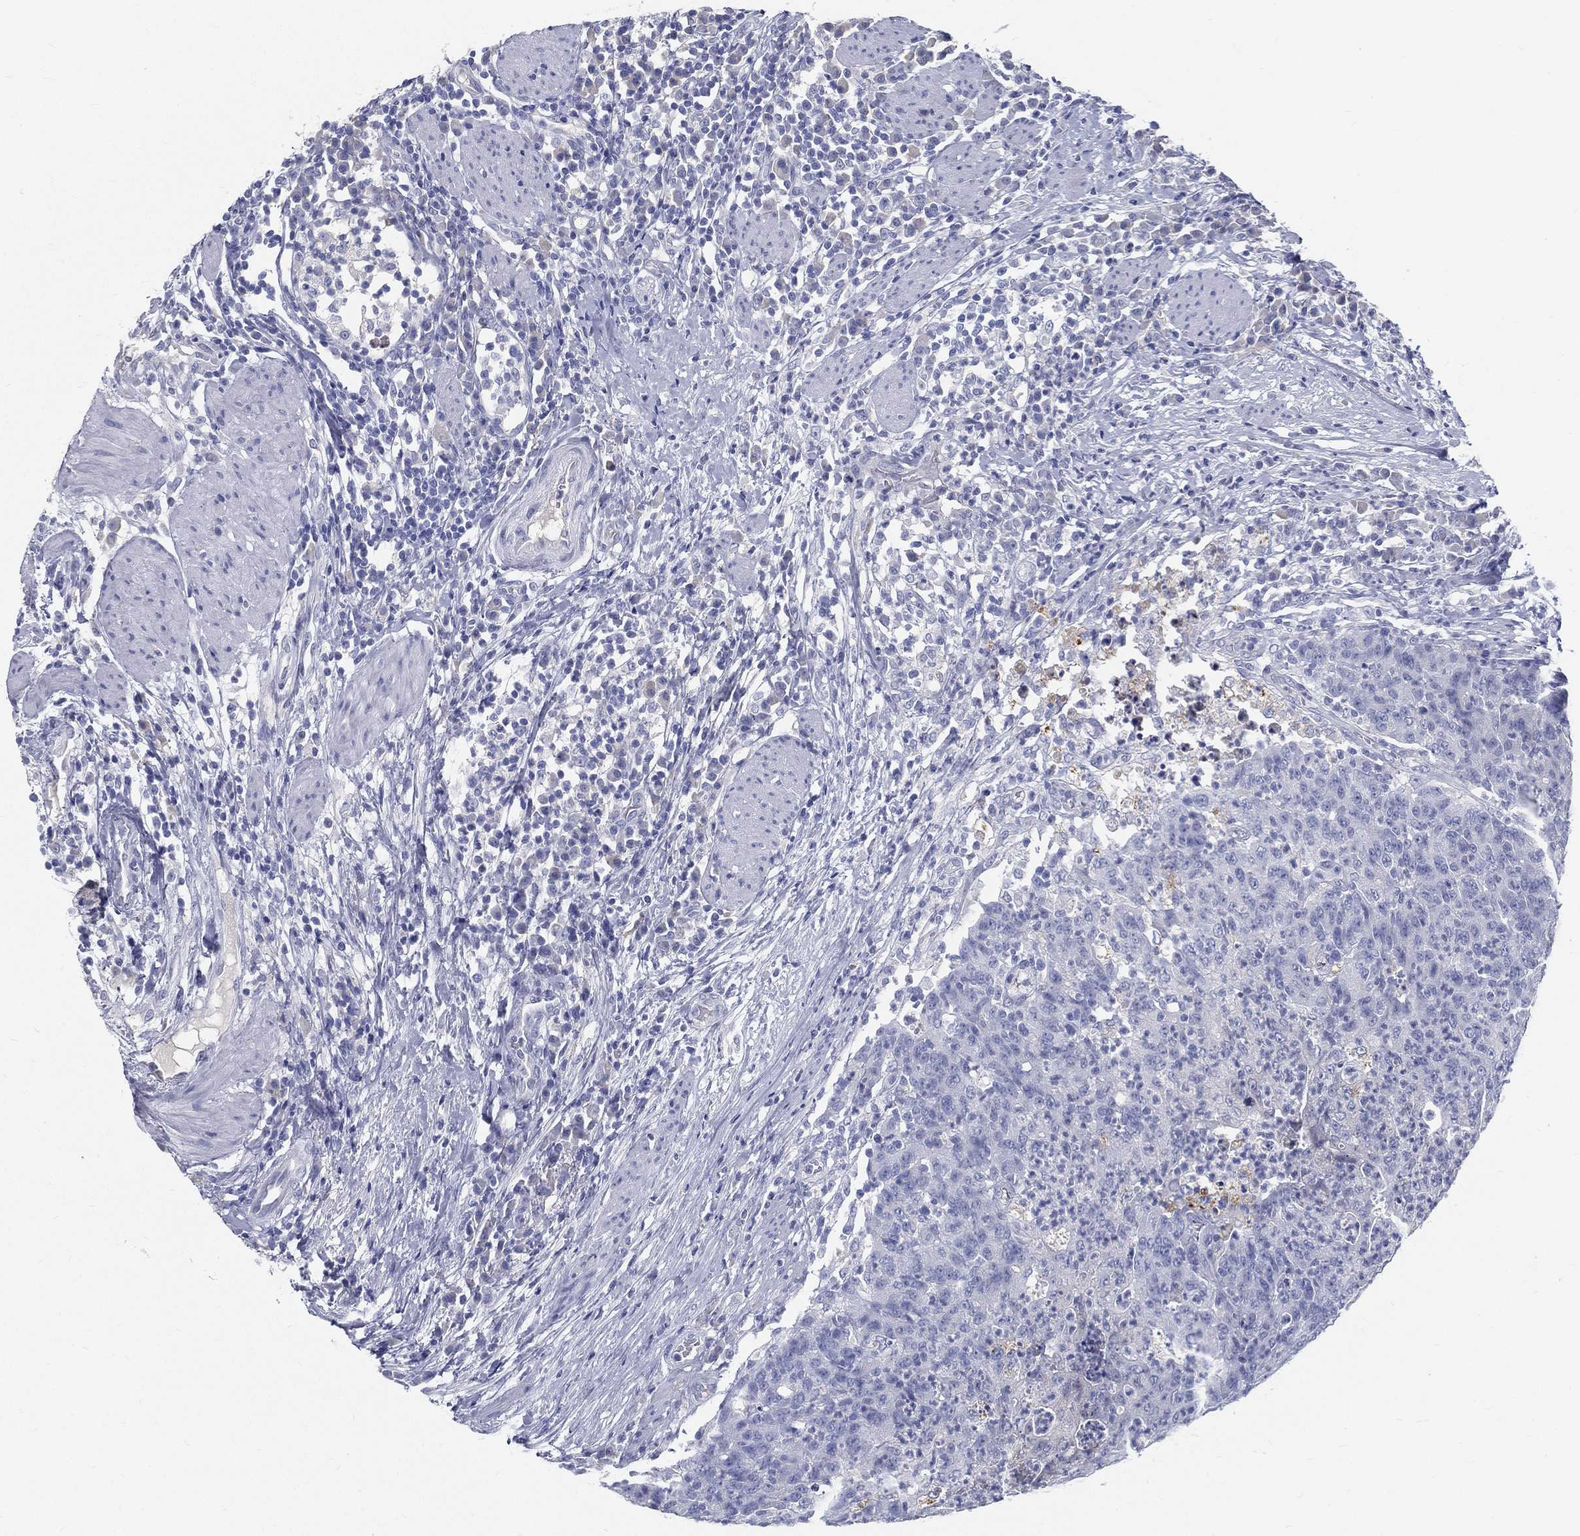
{"staining": {"intensity": "negative", "quantity": "none", "location": "none"}, "tissue": "colorectal cancer", "cell_type": "Tumor cells", "image_type": "cancer", "snomed": [{"axis": "morphology", "description": "Adenocarcinoma, NOS"}, {"axis": "topography", "description": "Colon"}], "caption": "There is no significant expression in tumor cells of colorectal cancer.", "gene": "STS", "patient": {"sex": "male", "age": 70}}